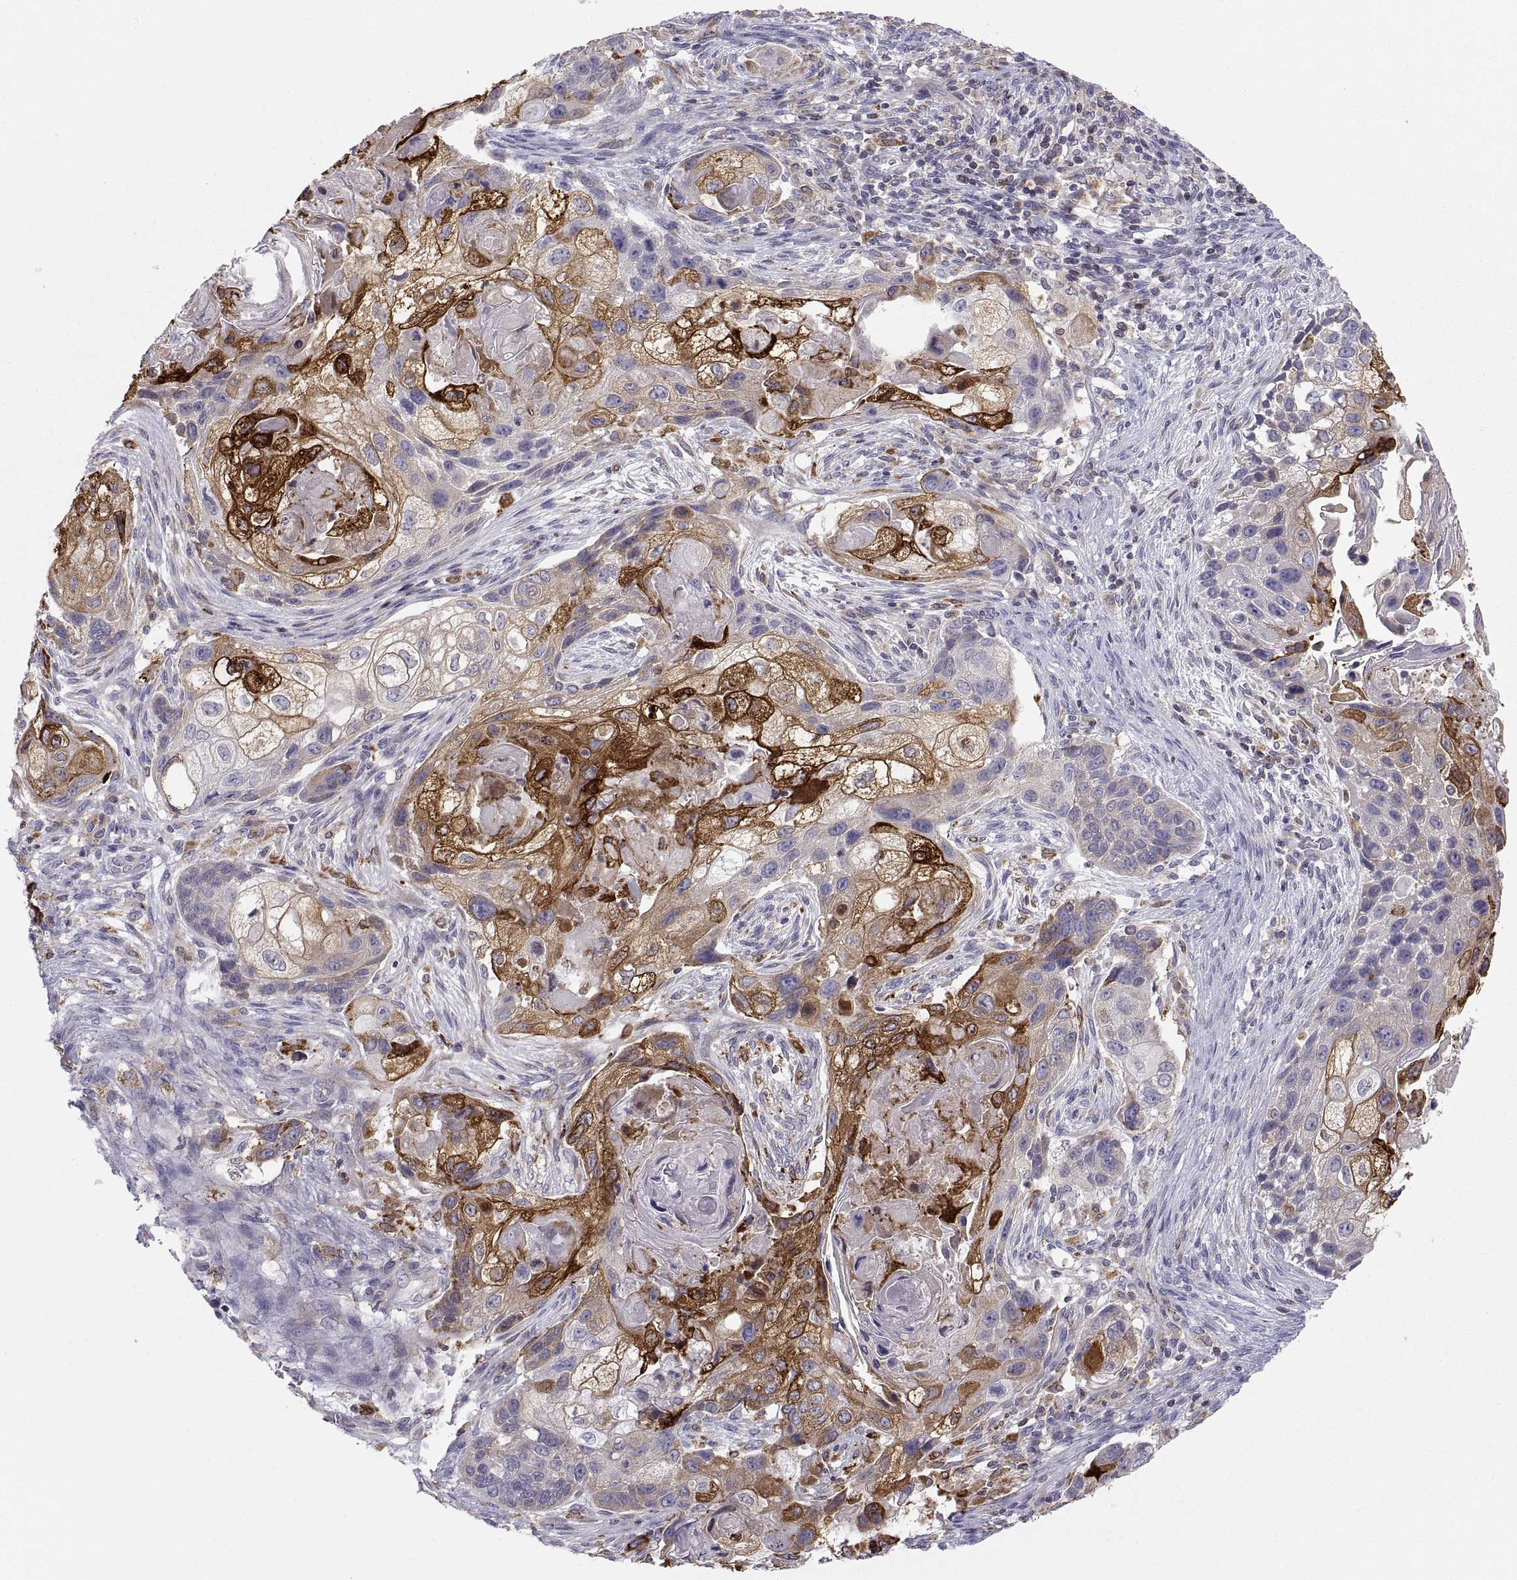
{"staining": {"intensity": "strong", "quantity": "<25%", "location": "cytoplasmic/membranous"}, "tissue": "lung cancer", "cell_type": "Tumor cells", "image_type": "cancer", "snomed": [{"axis": "morphology", "description": "Squamous cell carcinoma, NOS"}, {"axis": "topography", "description": "Lung"}], "caption": "The immunohistochemical stain labels strong cytoplasmic/membranous expression in tumor cells of lung cancer tissue.", "gene": "ERO1A", "patient": {"sex": "male", "age": 69}}